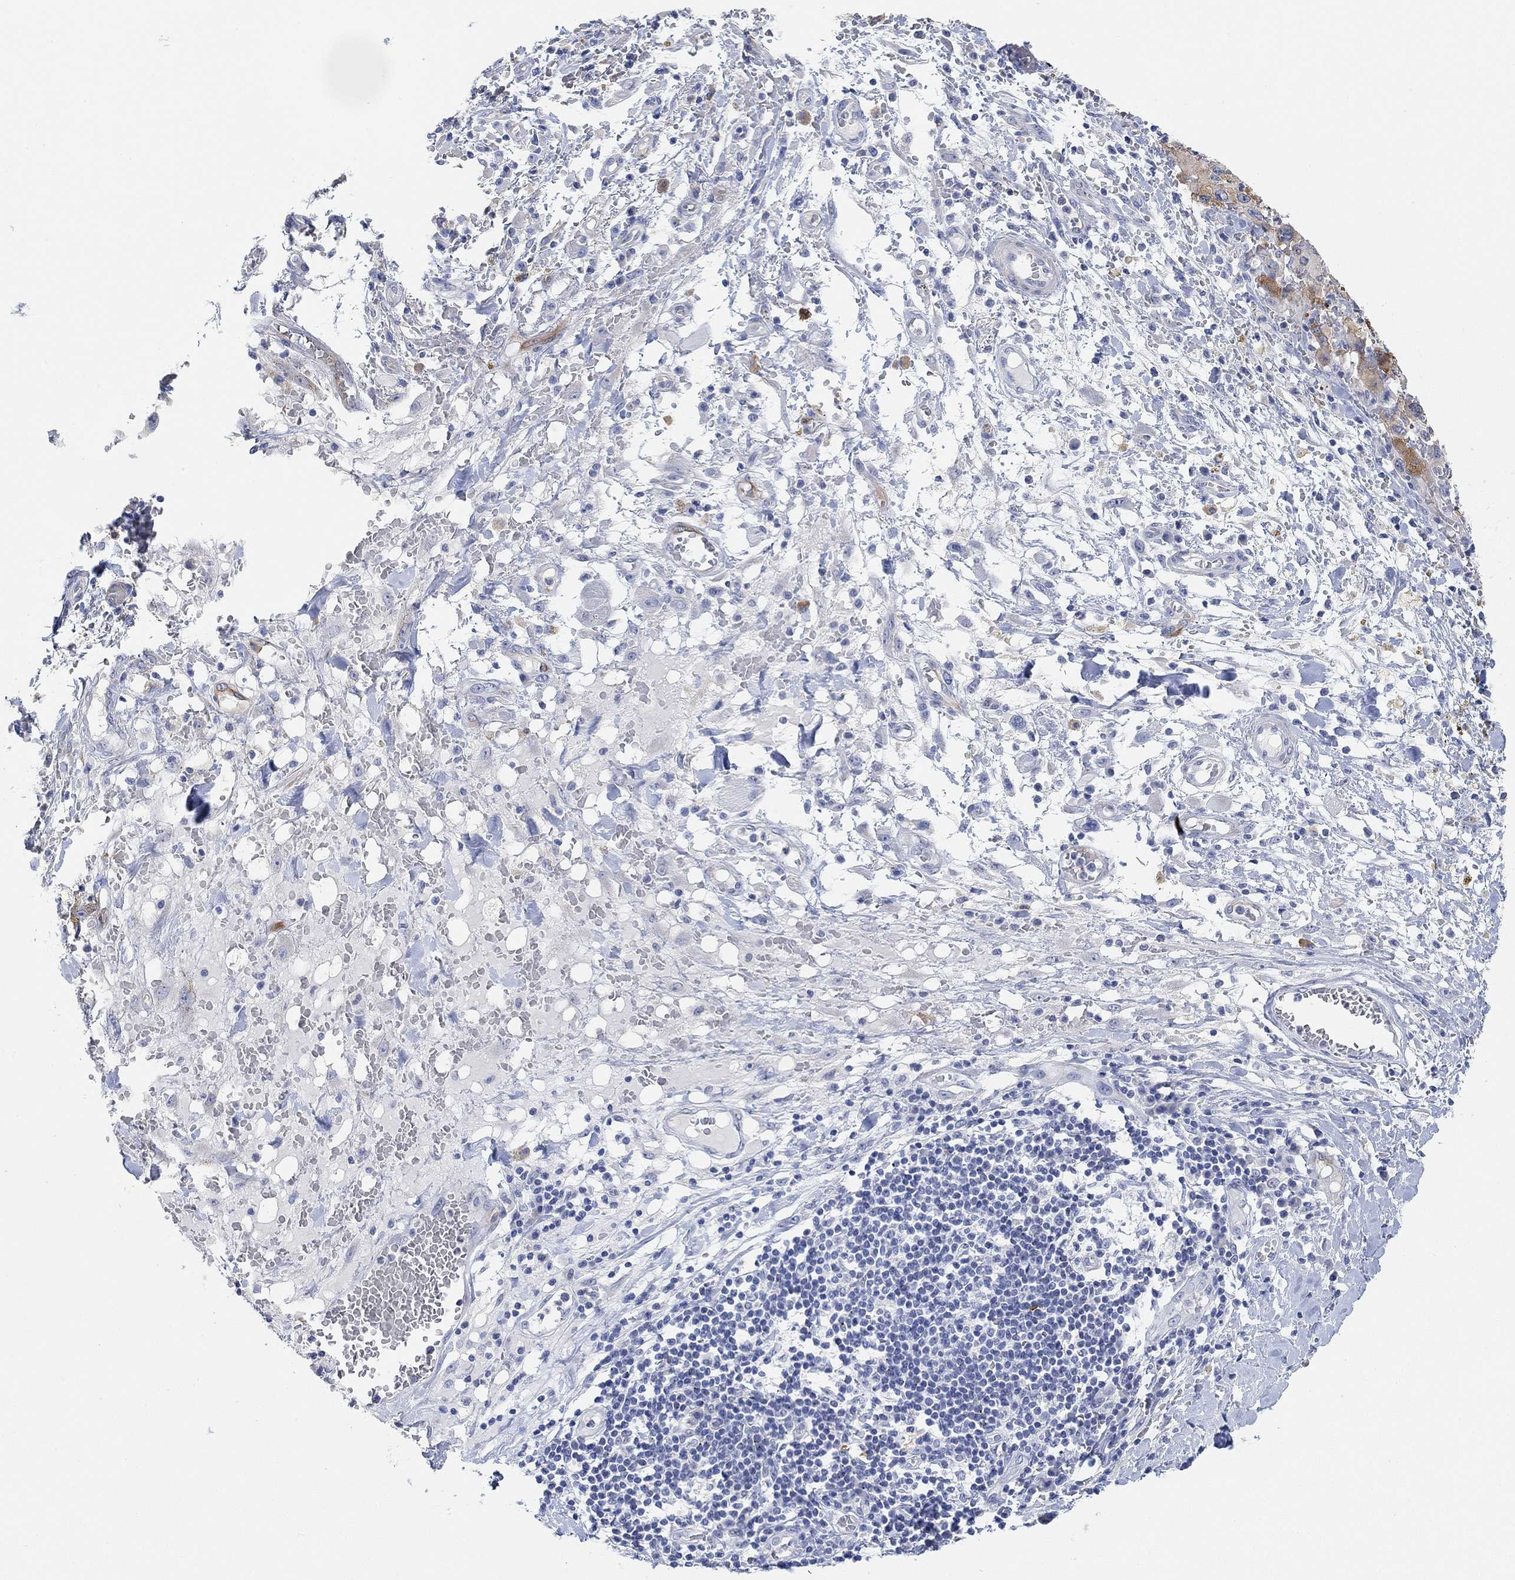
{"staining": {"intensity": "moderate", "quantity": "<25%", "location": "cytoplasmic/membranous"}, "tissue": "melanoma", "cell_type": "Tumor cells", "image_type": "cancer", "snomed": [{"axis": "morphology", "description": "Malignant melanoma, NOS"}, {"axis": "topography", "description": "Skin"}], "caption": "DAB (3,3'-diaminobenzidine) immunohistochemical staining of human malignant melanoma demonstrates moderate cytoplasmic/membranous protein positivity in approximately <25% of tumor cells.", "gene": "VAT1L", "patient": {"sex": "female", "age": 91}}